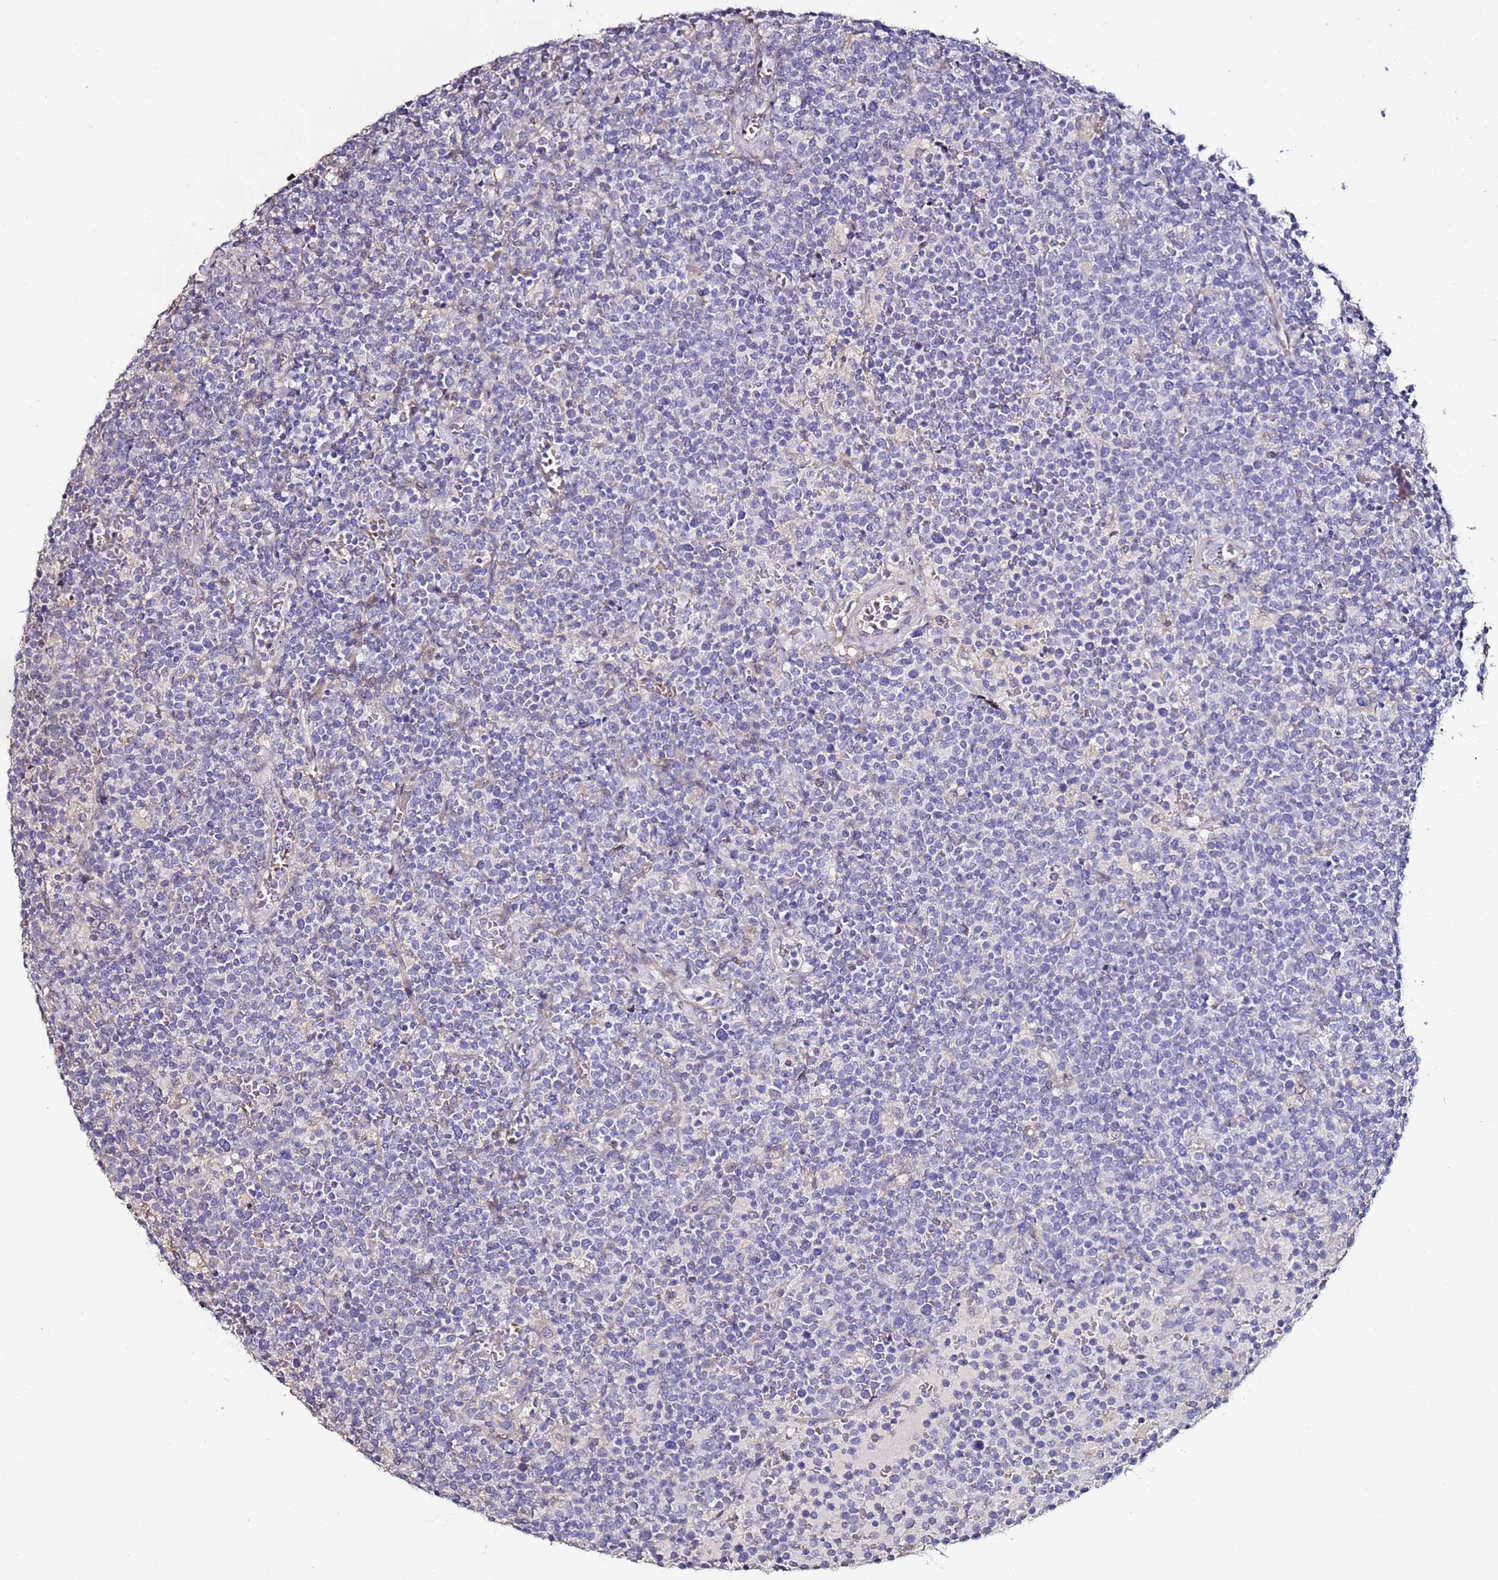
{"staining": {"intensity": "negative", "quantity": "none", "location": "none"}, "tissue": "lymphoma", "cell_type": "Tumor cells", "image_type": "cancer", "snomed": [{"axis": "morphology", "description": "Malignant lymphoma, non-Hodgkin's type, High grade"}, {"axis": "topography", "description": "Lymph node"}], "caption": "IHC photomicrograph of lymphoma stained for a protein (brown), which reveals no positivity in tumor cells. Brightfield microscopy of IHC stained with DAB (brown) and hematoxylin (blue), captured at high magnification.", "gene": "C3orf80", "patient": {"sex": "male", "age": 61}}